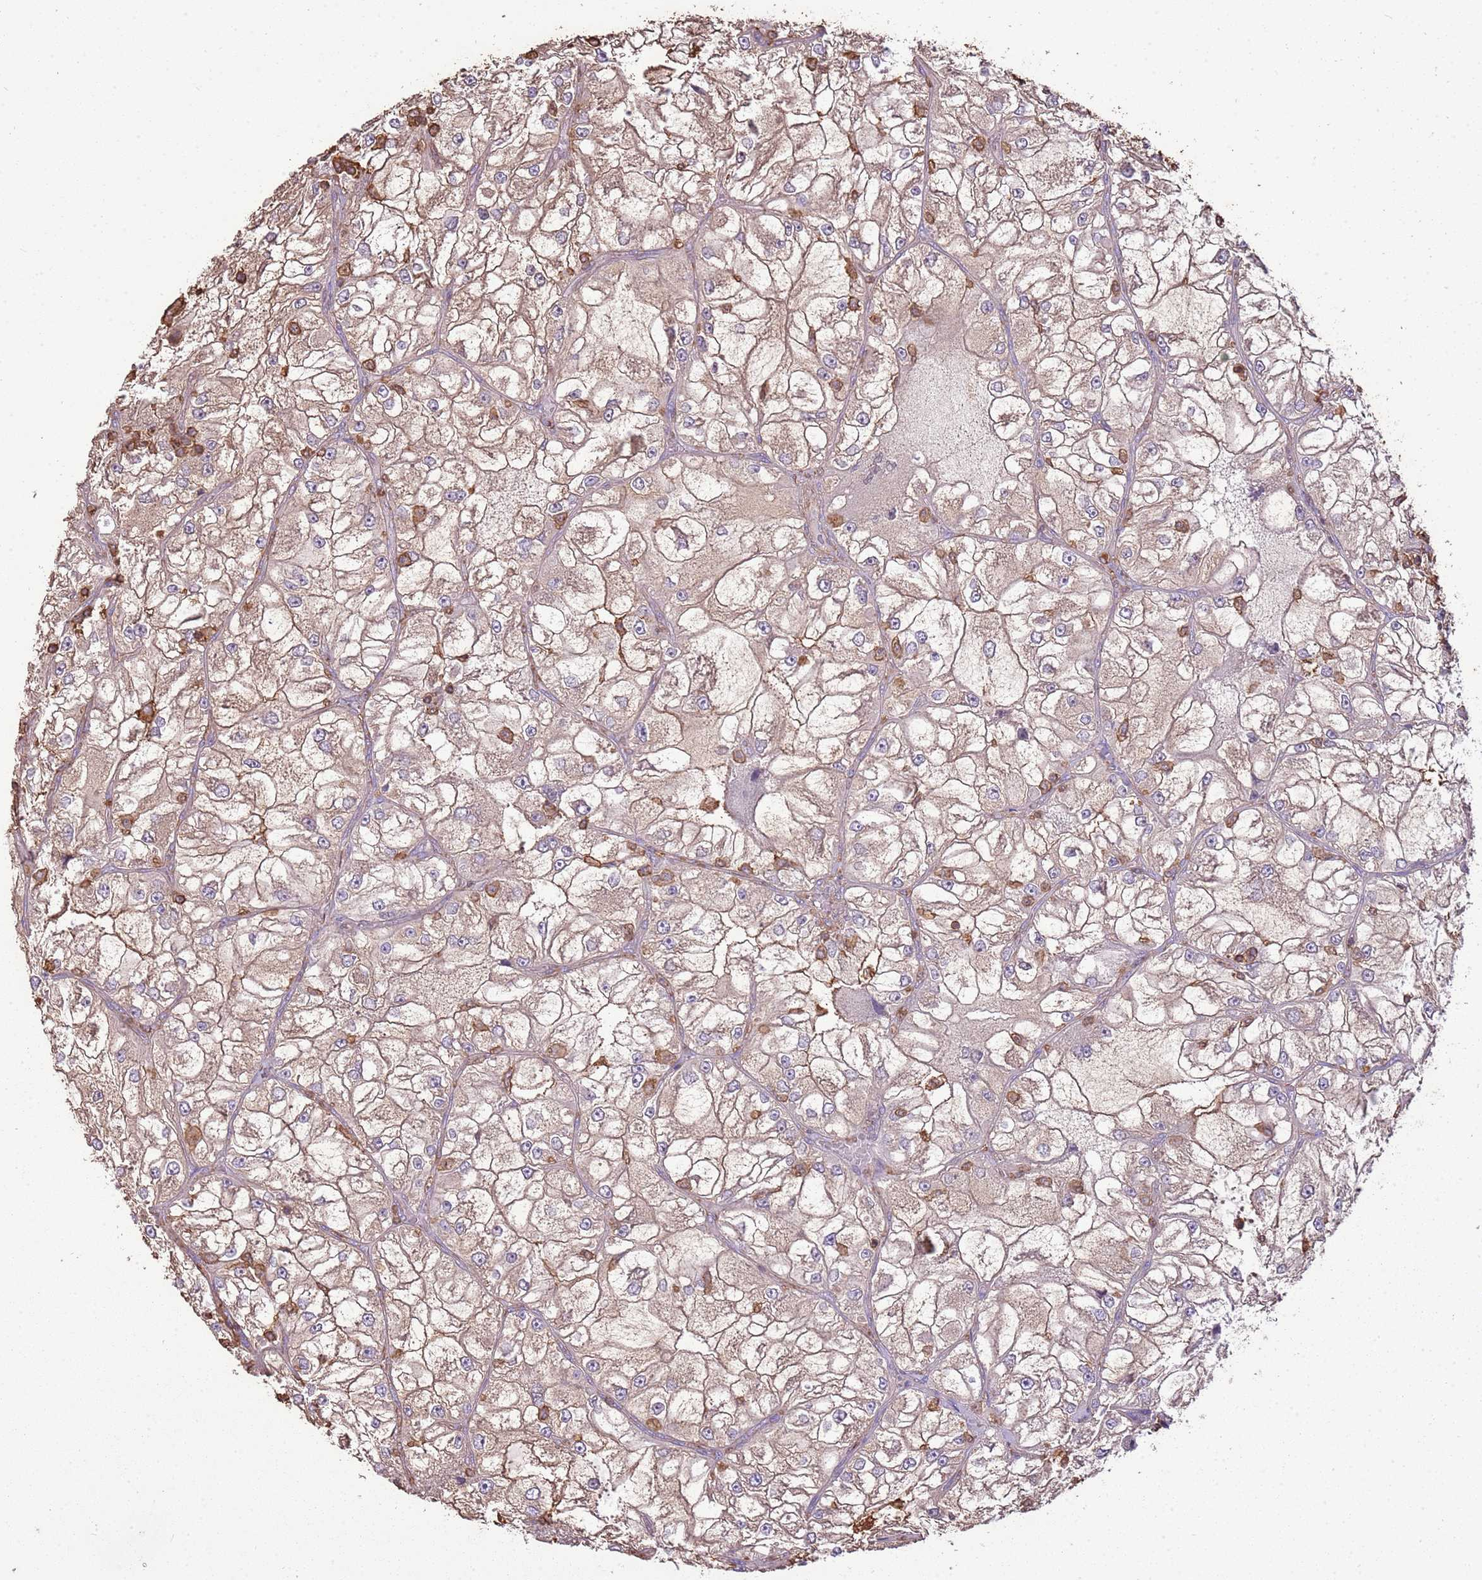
{"staining": {"intensity": "moderate", "quantity": "25%-75%", "location": "cytoplasmic/membranous"}, "tissue": "renal cancer", "cell_type": "Tumor cells", "image_type": "cancer", "snomed": [{"axis": "morphology", "description": "Adenocarcinoma, NOS"}, {"axis": "topography", "description": "Kidney"}], "caption": "An immunohistochemistry (IHC) photomicrograph of neoplastic tissue is shown. Protein staining in brown highlights moderate cytoplasmic/membranous positivity in renal adenocarcinoma within tumor cells. The staining was performed using DAB (3,3'-diaminobenzidine), with brown indicating positive protein expression. Nuclei are stained blue with hematoxylin.", "gene": "ARL10", "patient": {"sex": "female", "age": 72}}